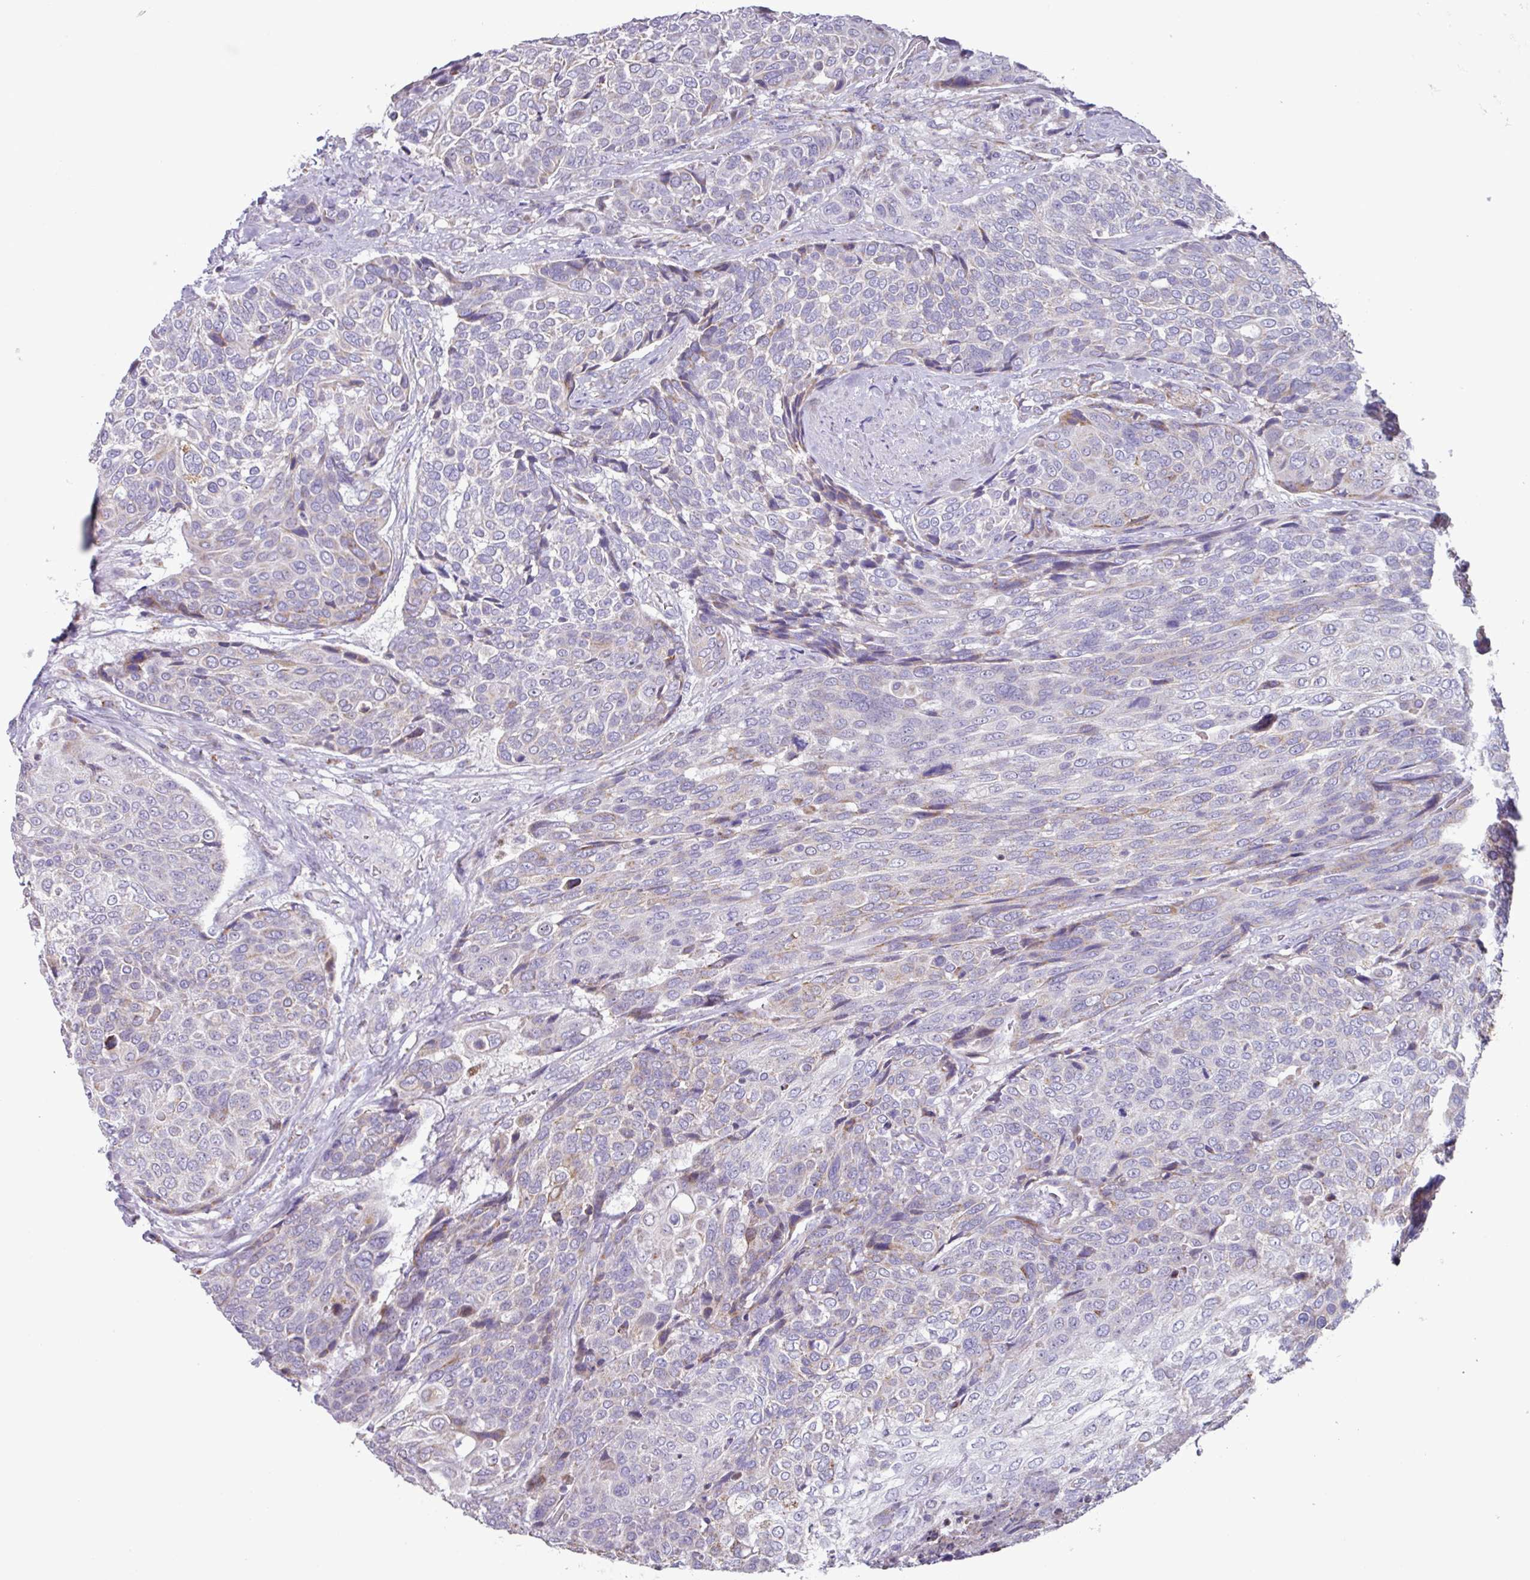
{"staining": {"intensity": "negative", "quantity": "none", "location": "none"}, "tissue": "urothelial cancer", "cell_type": "Tumor cells", "image_type": "cancer", "snomed": [{"axis": "morphology", "description": "Urothelial carcinoma, High grade"}, {"axis": "topography", "description": "Urinary bladder"}], "caption": "A histopathology image of human urothelial carcinoma (high-grade) is negative for staining in tumor cells. Nuclei are stained in blue.", "gene": "MT-ND4", "patient": {"sex": "female", "age": 70}}